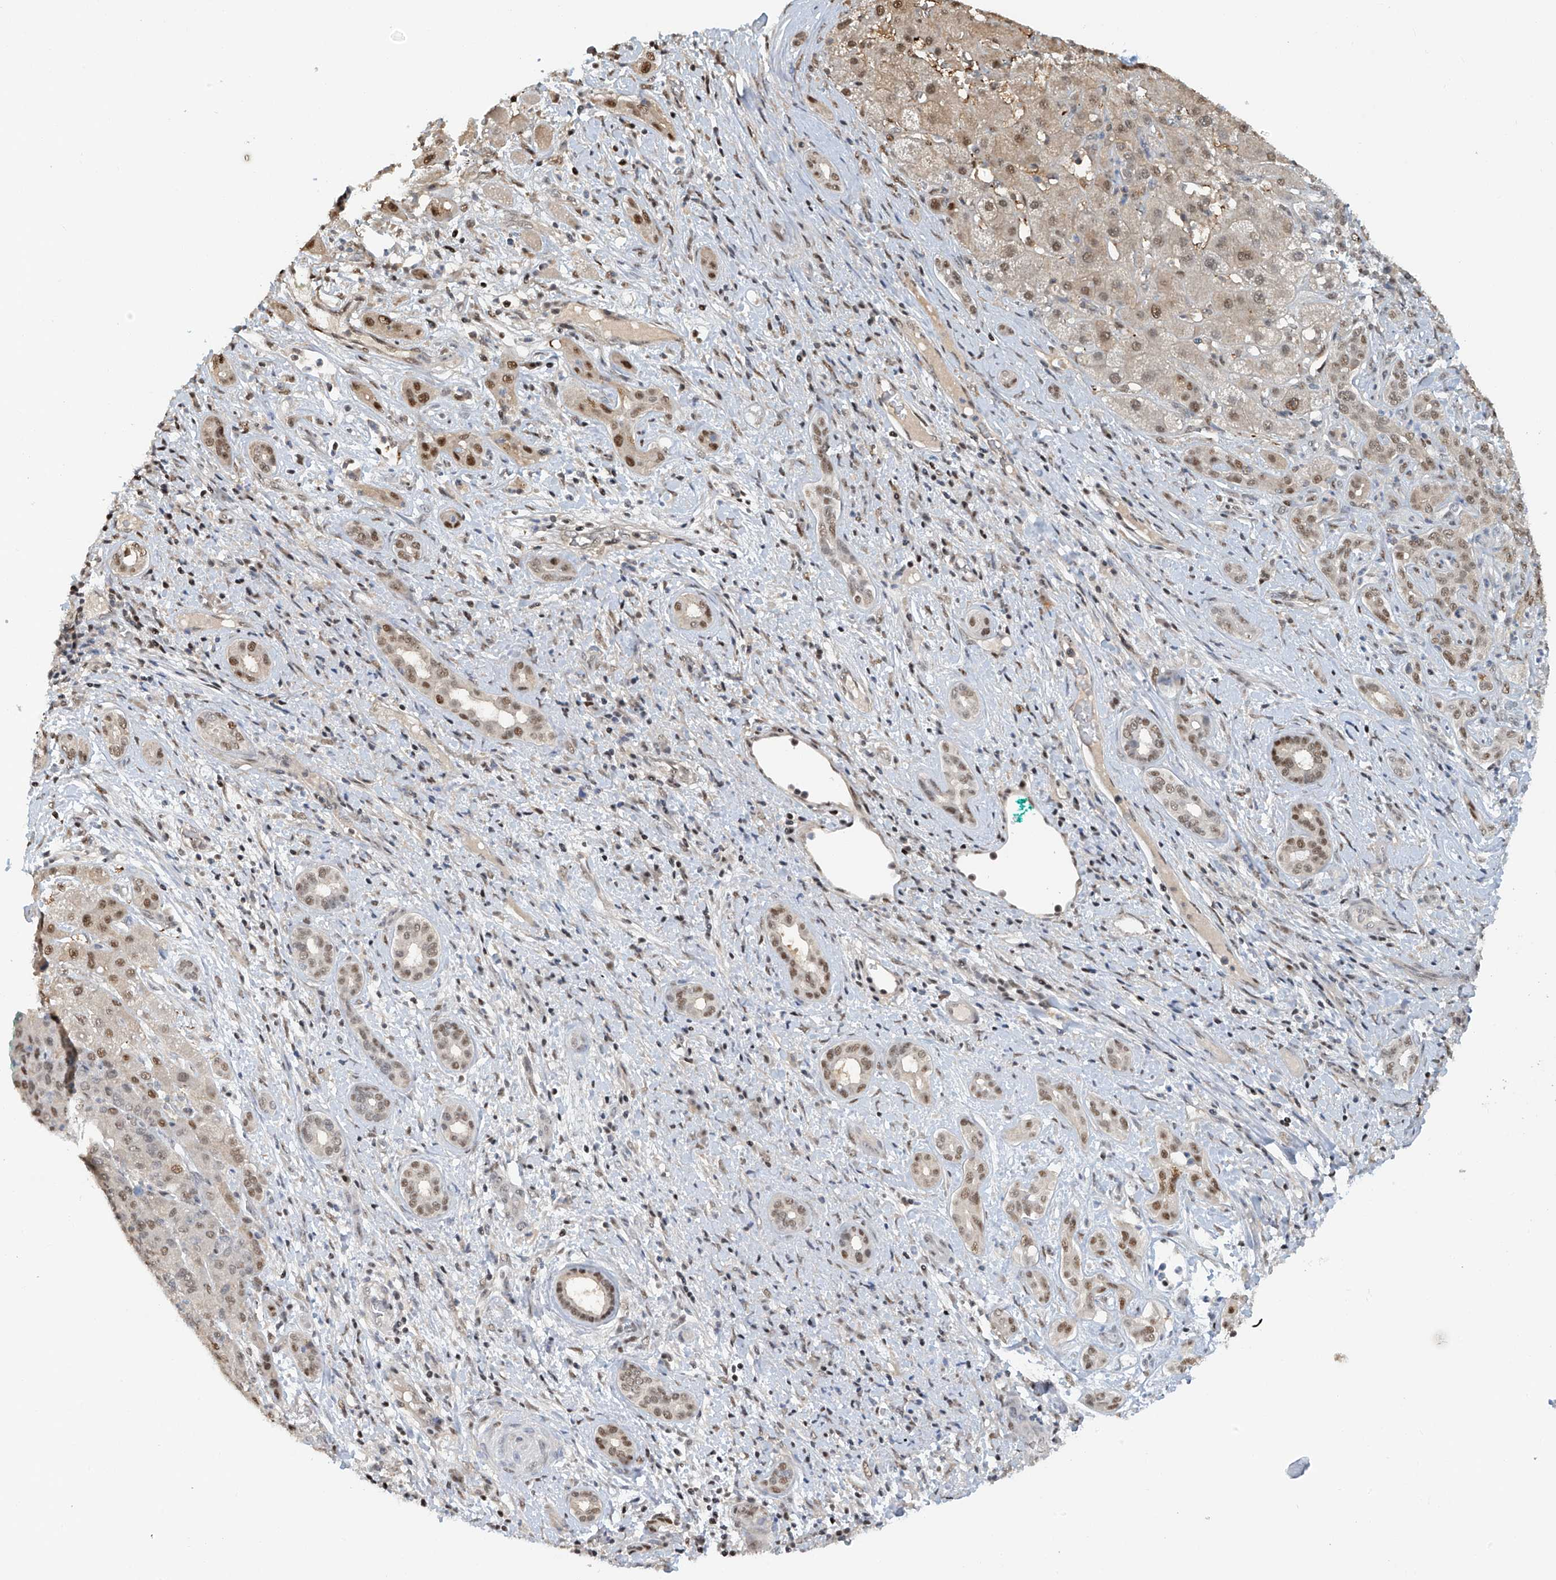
{"staining": {"intensity": "moderate", "quantity": ">75%", "location": "nuclear"}, "tissue": "liver cancer", "cell_type": "Tumor cells", "image_type": "cancer", "snomed": [{"axis": "morphology", "description": "Carcinoma, Hepatocellular, NOS"}, {"axis": "topography", "description": "Liver"}], "caption": "Immunohistochemical staining of human liver cancer (hepatocellular carcinoma) exhibits moderate nuclear protein expression in about >75% of tumor cells. Using DAB (brown) and hematoxylin (blue) stains, captured at high magnification using brightfield microscopy.", "gene": "PMM1", "patient": {"sex": "male", "age": 65}}